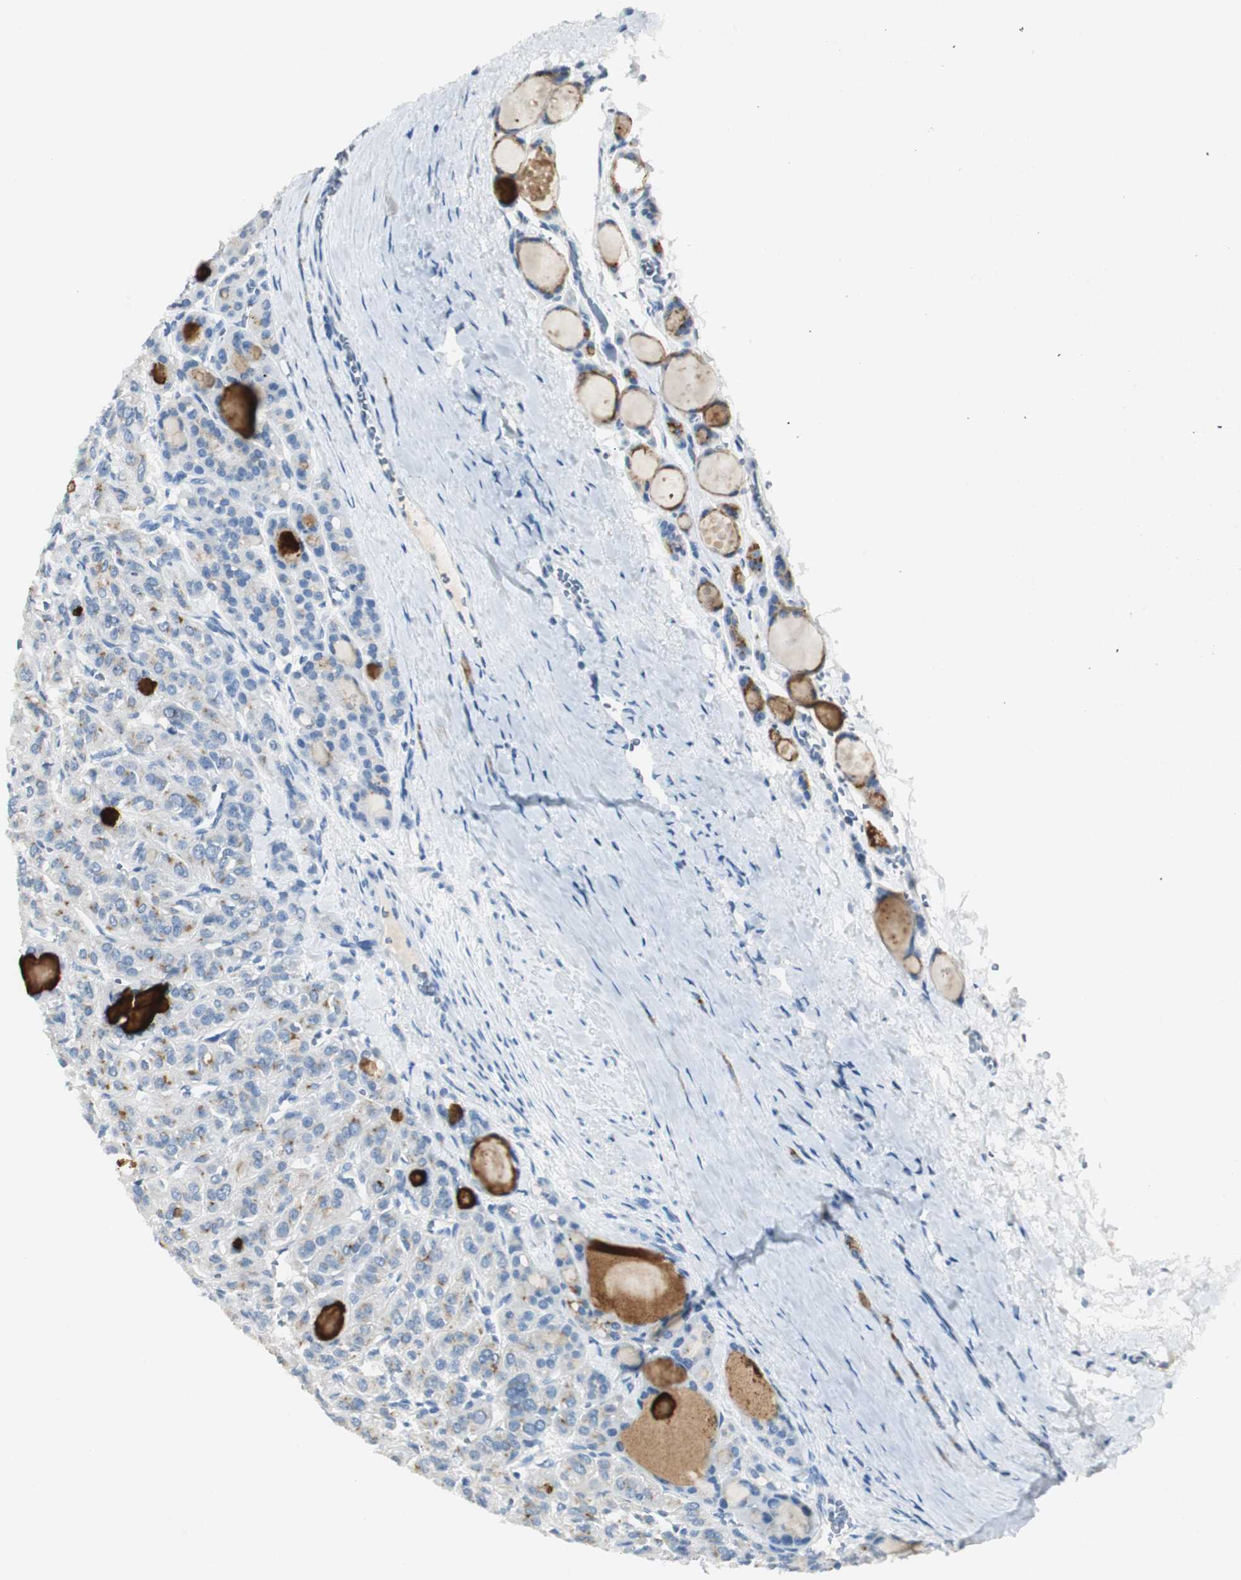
{"staining": {"intensity": "weak", "quantity": "25%-75%", "location": "cytoplasmic/membranous"}, "tissue": "thyroid cancer", "cell_type": "Tumor cells", "image_type": "cancer", "snomed": [{"axis": "morphology", "description": "Follicular adenoma carcinoma, NOS"}, {"axis": "topography", "description": "Thyroid gland"}], "caption": "There is low levels of weak cytoplasmic/membranous positivity in tumor cells of thyroid follicular adenoma carcinoma, as demonstrated by immunohistochemical staining (brown color).", "gene": "LRP2", "patient": {"sex": "female", "age": 71}}